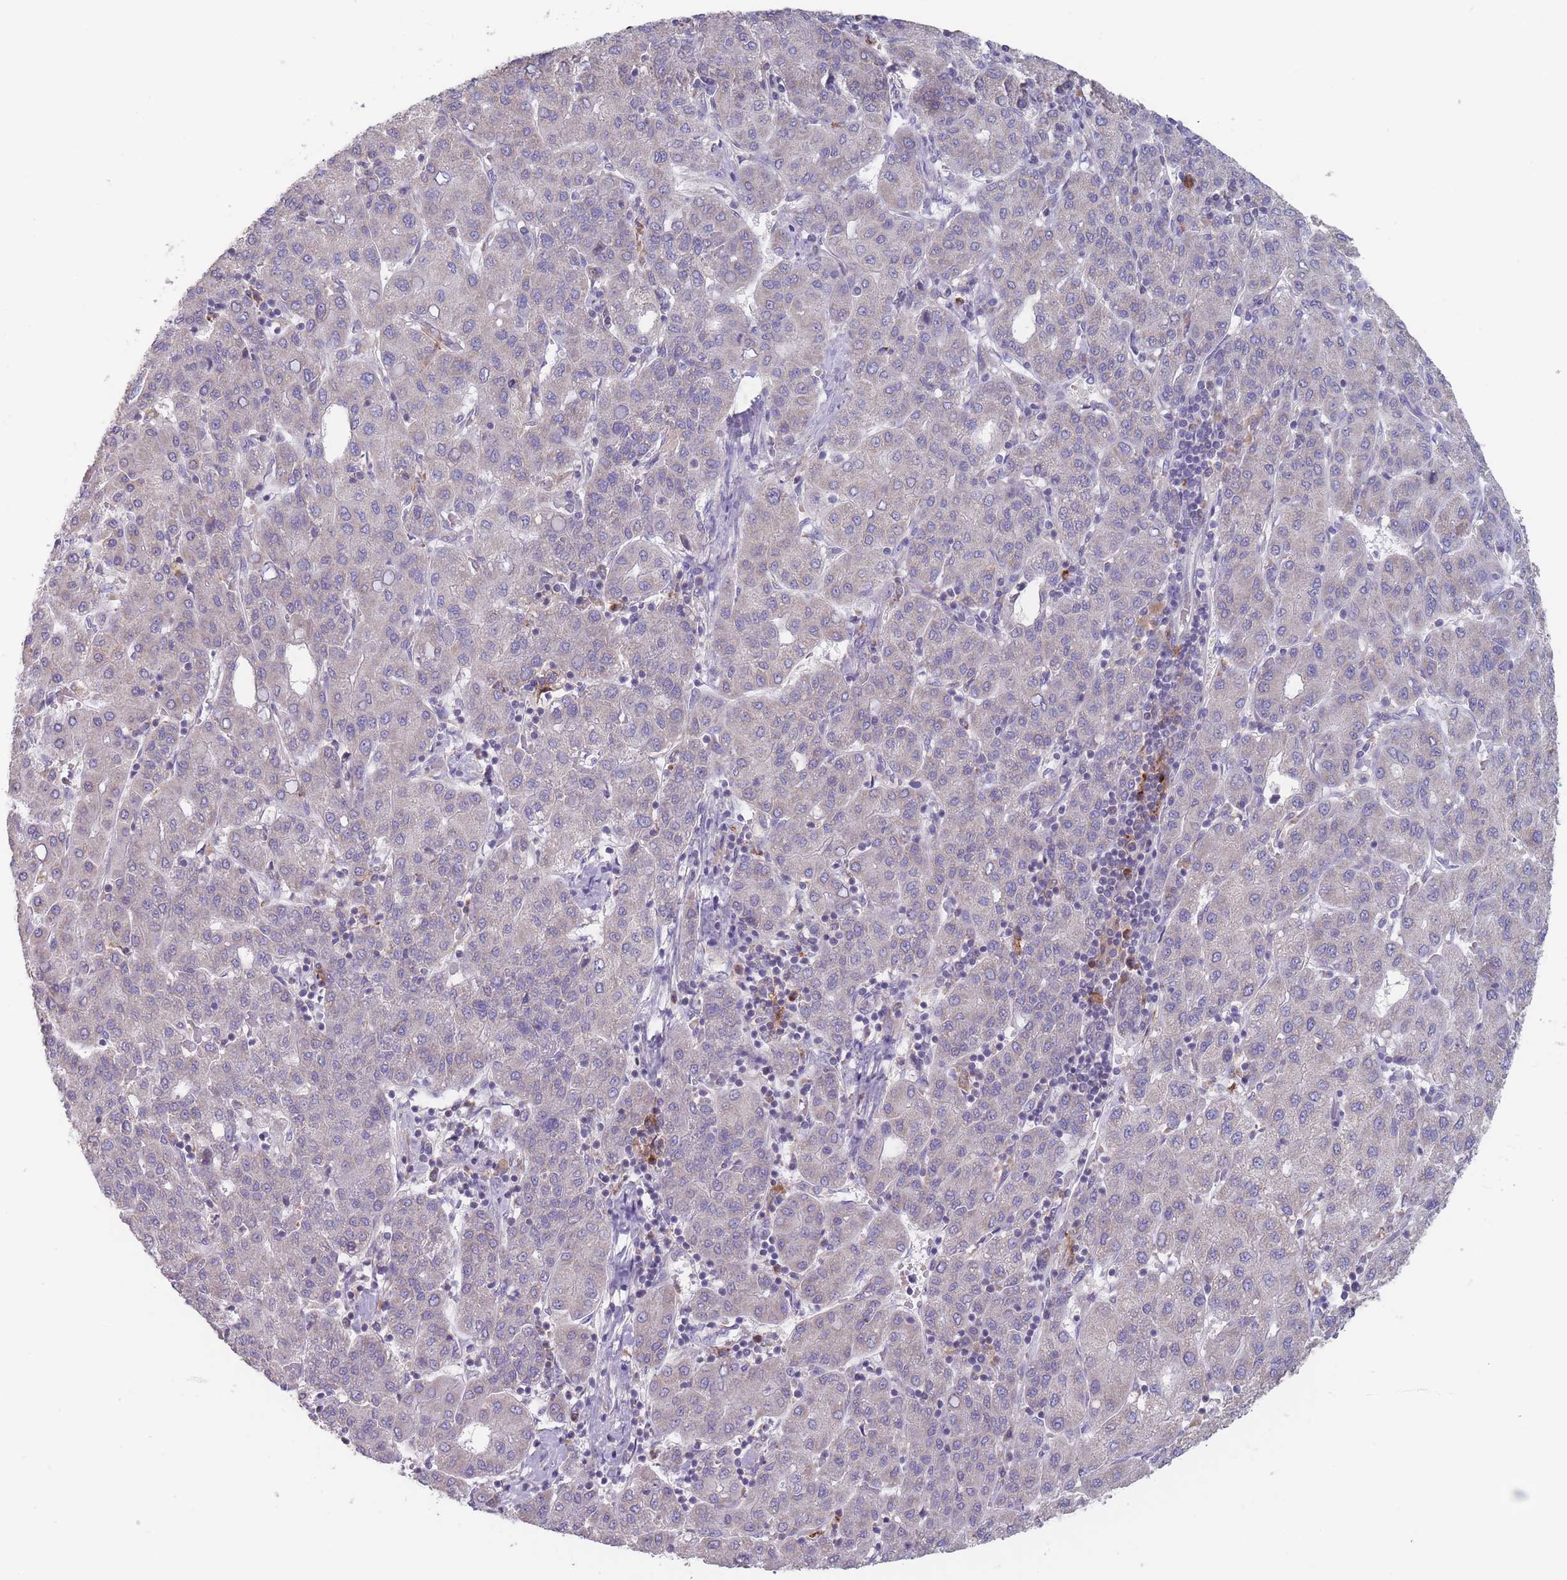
{"staining": {"intensity": "negative", "quantity": "none", "location": "none"}, "tissue": "liver cancer", "cell_type": "Tumor cells", "image_type": "cancer", "snomed": [{"axis": "morphology", "description": "Carcinoma, Hepatocellular, NOS"}, {"axis": "topography", "description": "Liver"}], "caption": "This photomicrograph is of liver cancer (hepatocellular carcinoma) stained with IHC to label a protein in brown with the nuclei are counter-stained blue. There is no positivity in tumor cells. Nuclei are stained in blue.", "gene": "PEX7", "patient": {"sex": "male", "age": 65}}